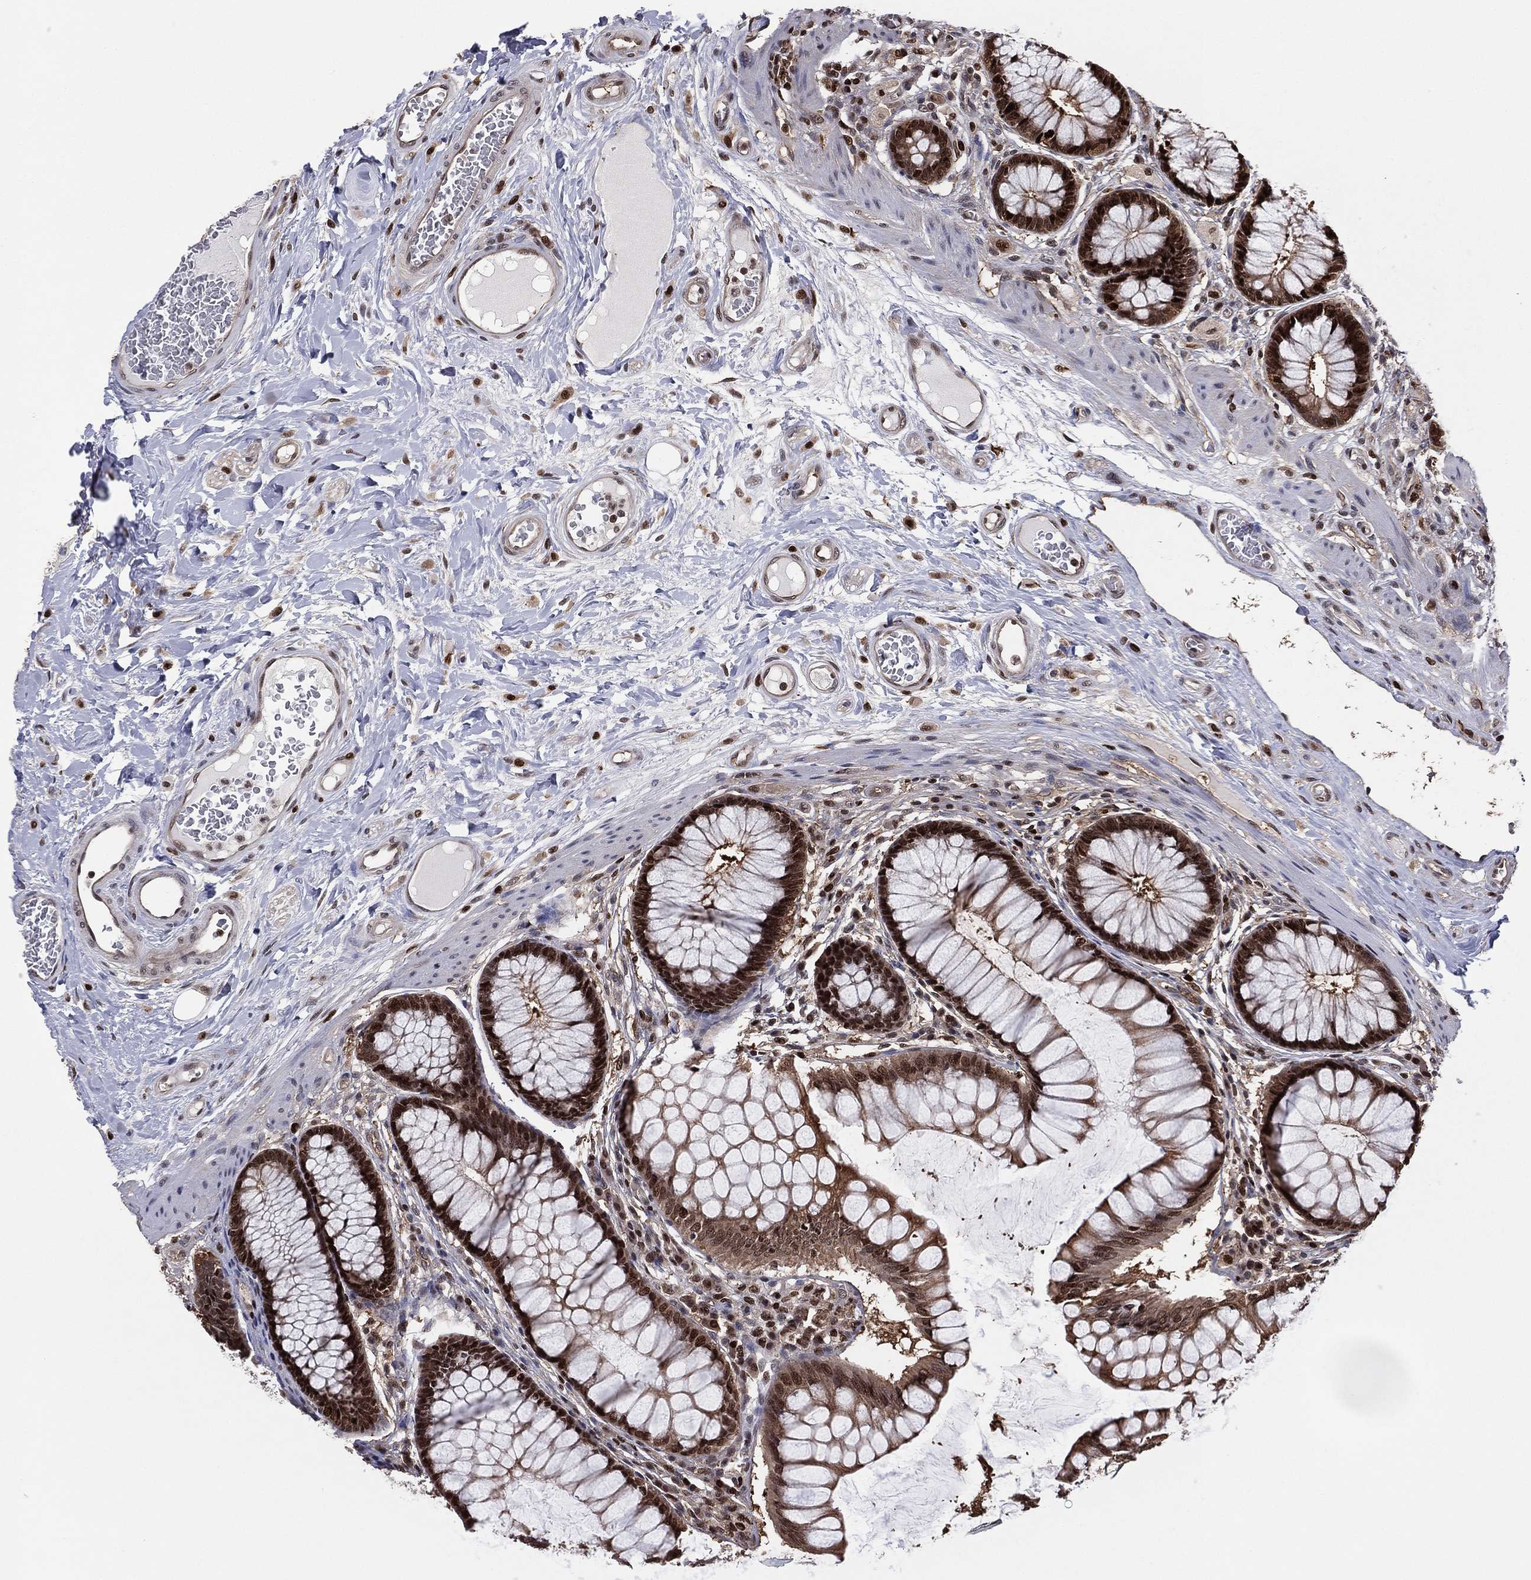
{"staining": {"intensity": "moderate", "quantity": "<25%", "location": "nuclear"}, "tissue": "colon", "cell_type": "Endothelial cells", "image_type": "normal", "snomed": [{"axis": "morphology", "description": "Normal tissue, NOS"}, {"axis": "topography", "description": "Colon"}], "caption": "High-magnification brightfield microscopy of normal colon stained with DAB (3,3'-diaminobenzidine) (brown) and counterstained with hematoxylin (blue). endothelial cells exhibit moderate nuclear expression is identified in about<25% of cells.", "gene": "PSMA1", "patient": {"sex": "female", "age": 65}}